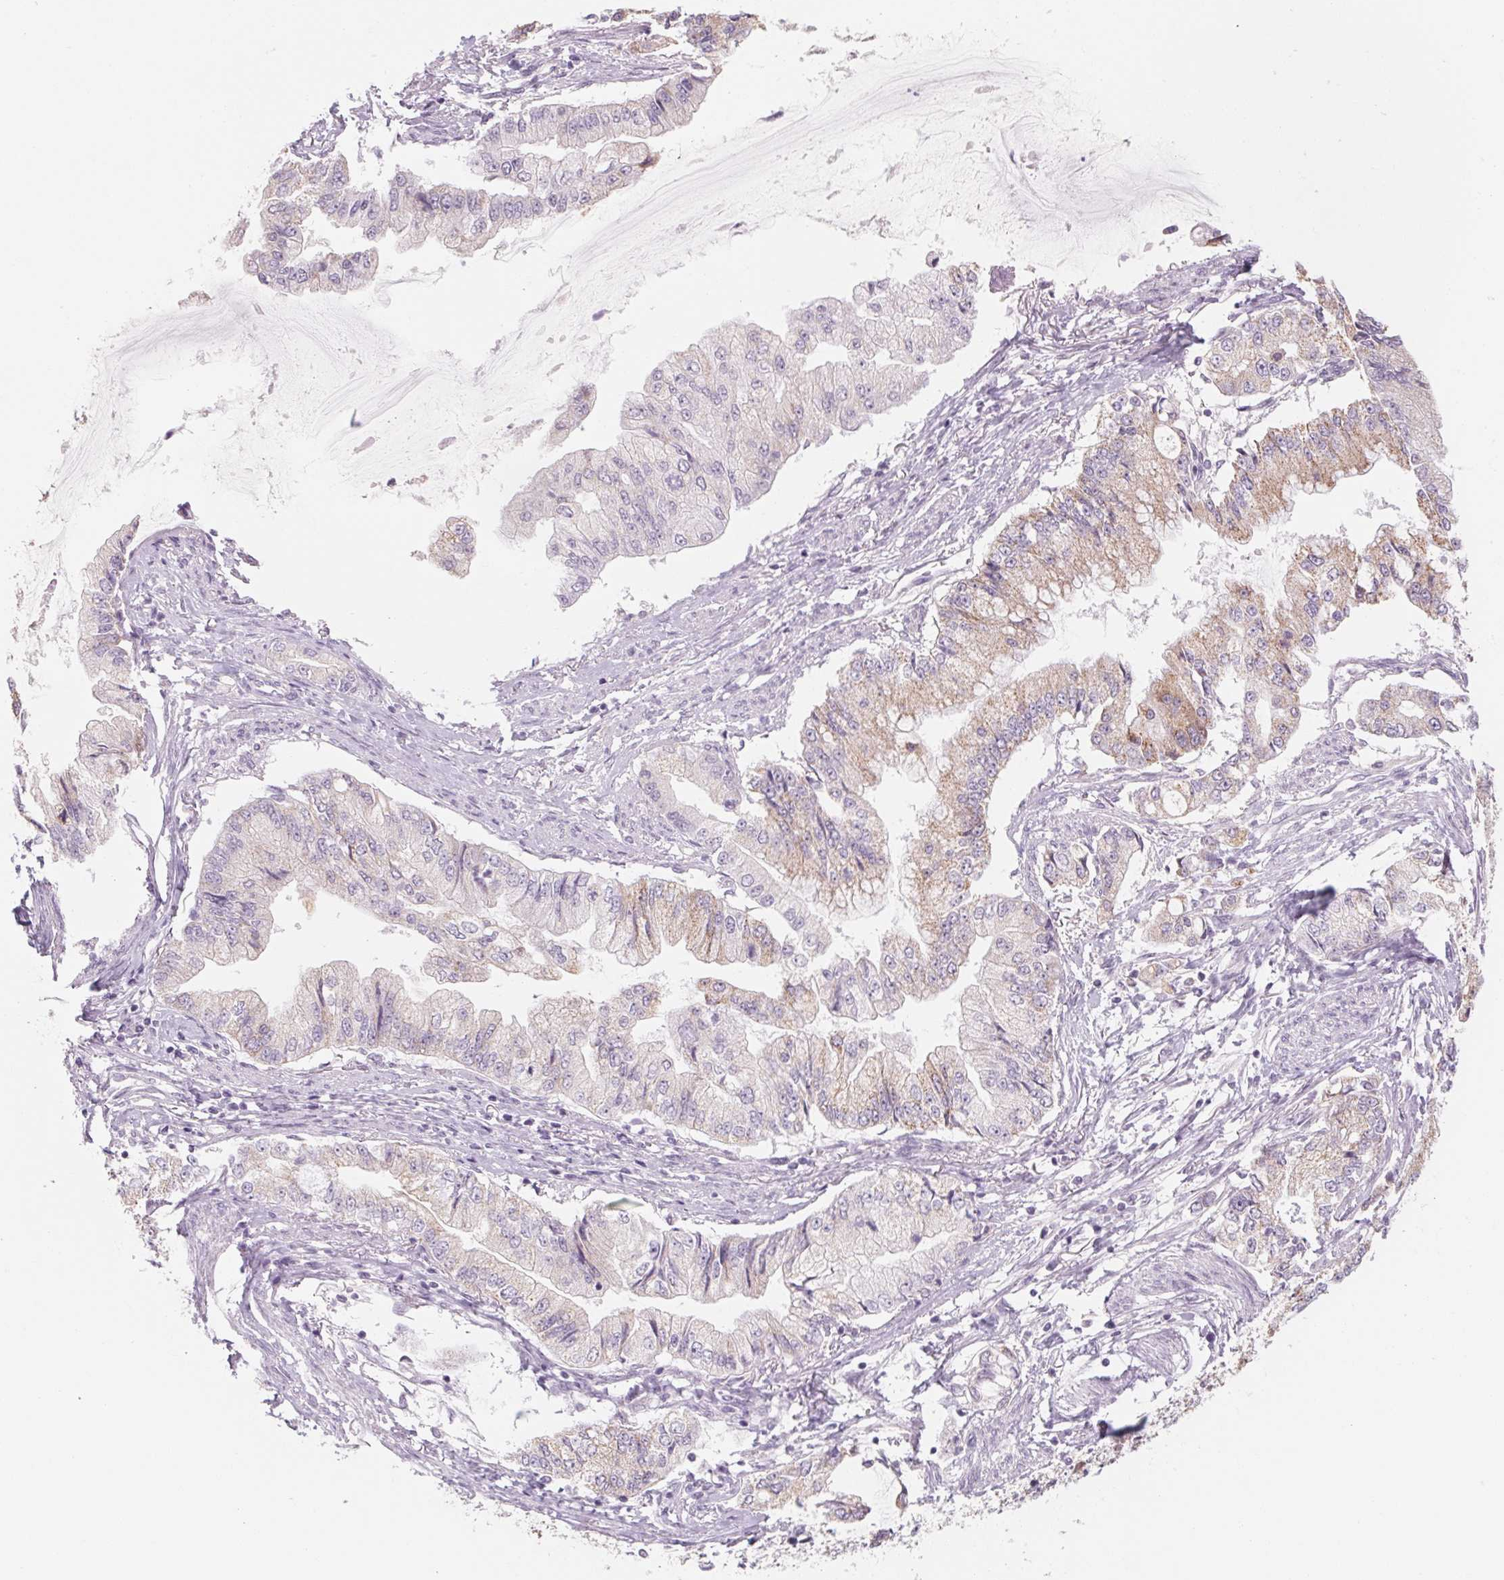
{"staining": {"intensity": "moderate", "quantity": "25%-75%", "location": "cytoplasmic/membranous"}, "tissue": "stomach cancer", "cell_type": "Tumor cells", "image_type": "cancer", "snomed": [{"axis": "morphology", "description": "Adenocarcinoma, NOS"}, {"axis": "topography", "description": "Stomach, upper"}], "caption": "IHC of stomach cancer (adenocarcinoma) reveals medium levels of moderate cytoplasmic/membranous staining in about 25%-75% of tumor cells.", "gene": "POU1F1", "patient": {"sex": "female", "age": 74}}